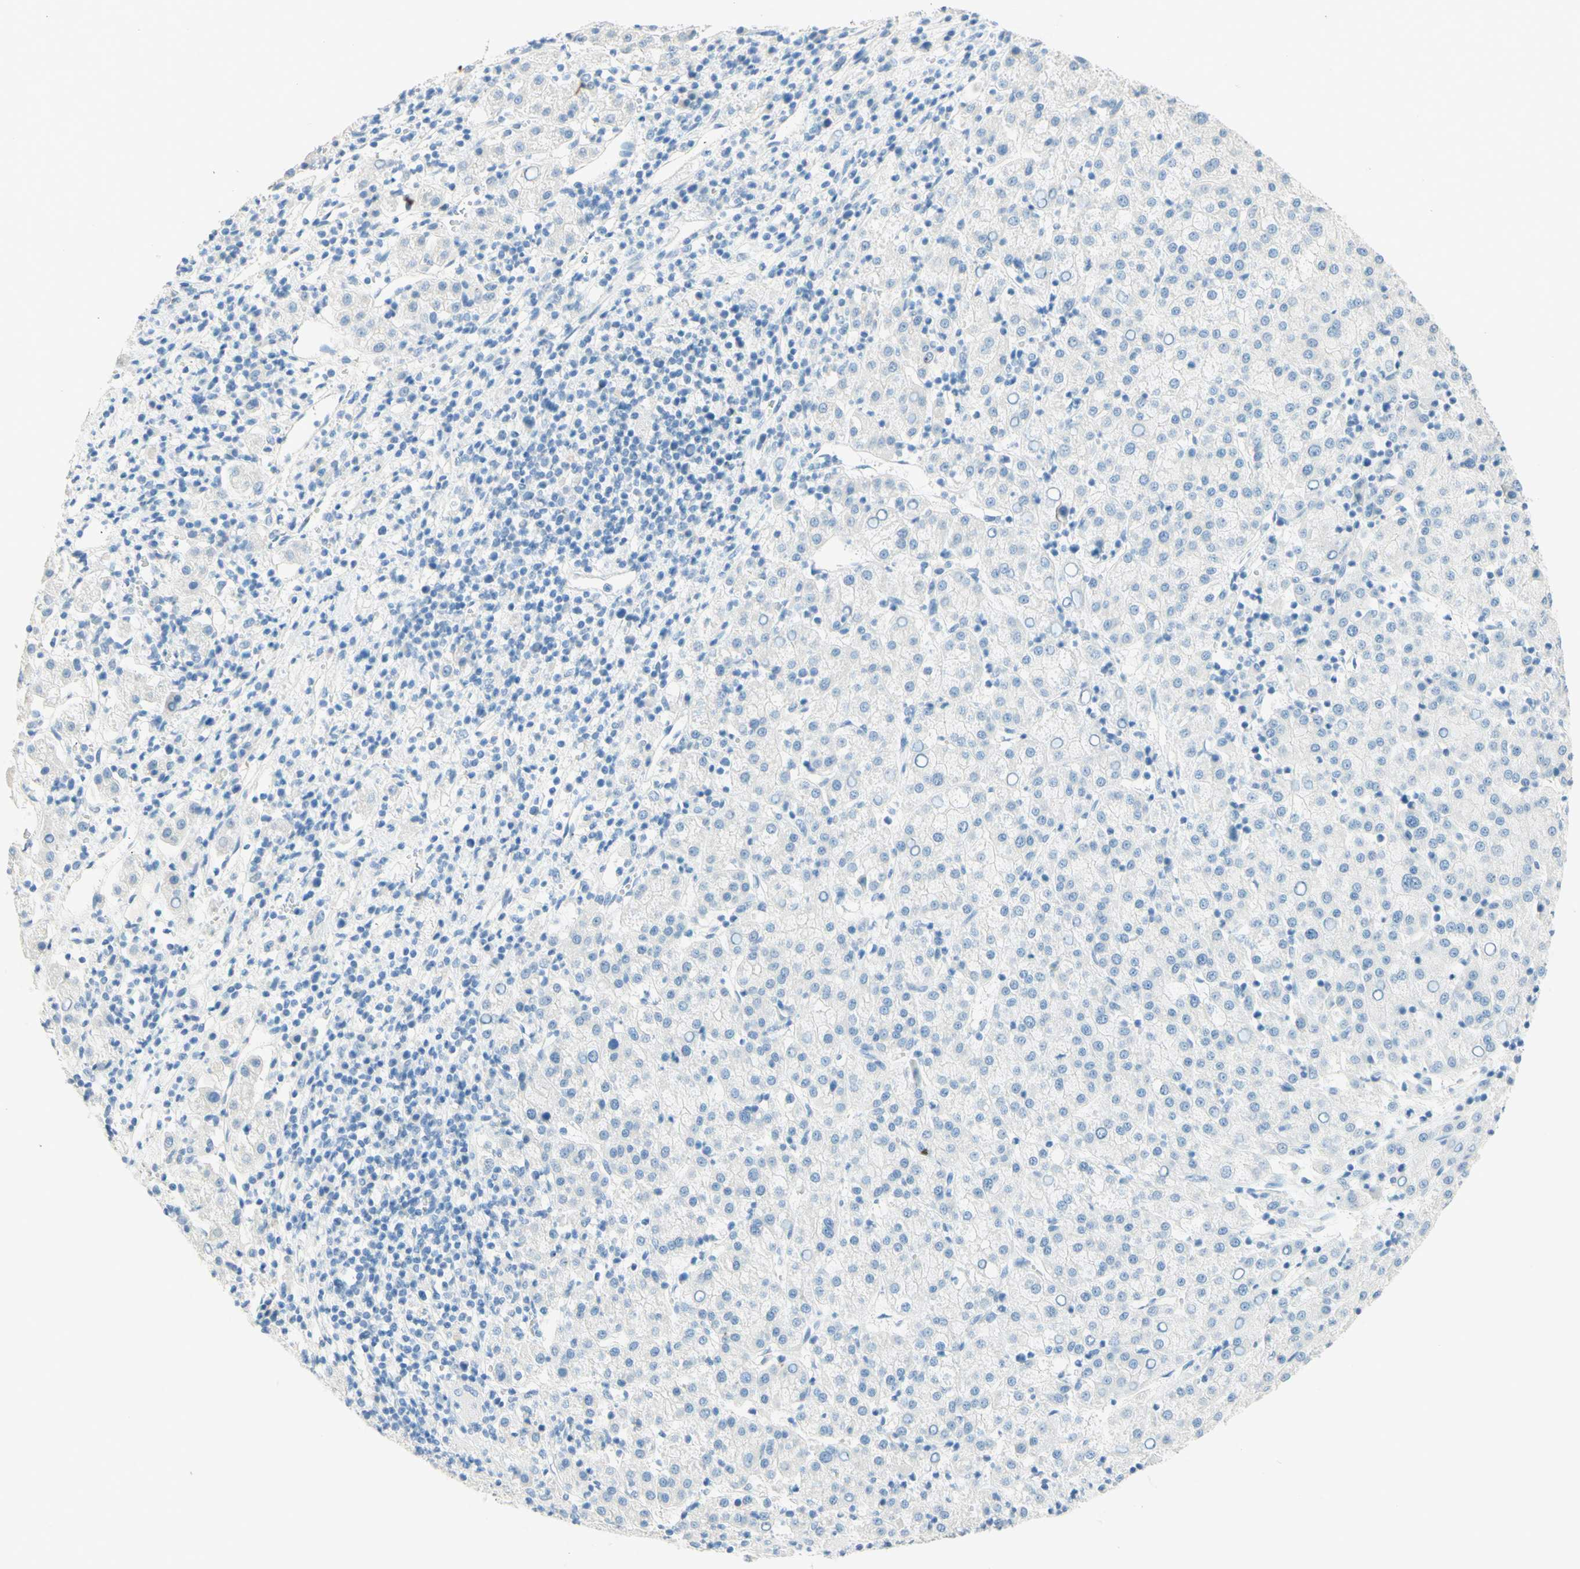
{"staining": {"intensity": "negative", "quantity": "none", "location": "none"}, "tissue": "liver cancer", "cell_type": "Tumor cells", "image_type": "cancer", "snomed": [{"axis": "morphology", "description": "Carcinoma, Hepatocellular, NOS"}, {"axis": "topography", "description": "Liver"}], "caption": "This micrograph is of hepatocellular carcinoma (liver) stained with immunohistochemistry (IHC) to label a protein in brown with the nuclei are counter-stained blue. There is no expression in tumor cells.", "gene": "TMEM132D", "patient": {"sex": "female", "age": 58}}